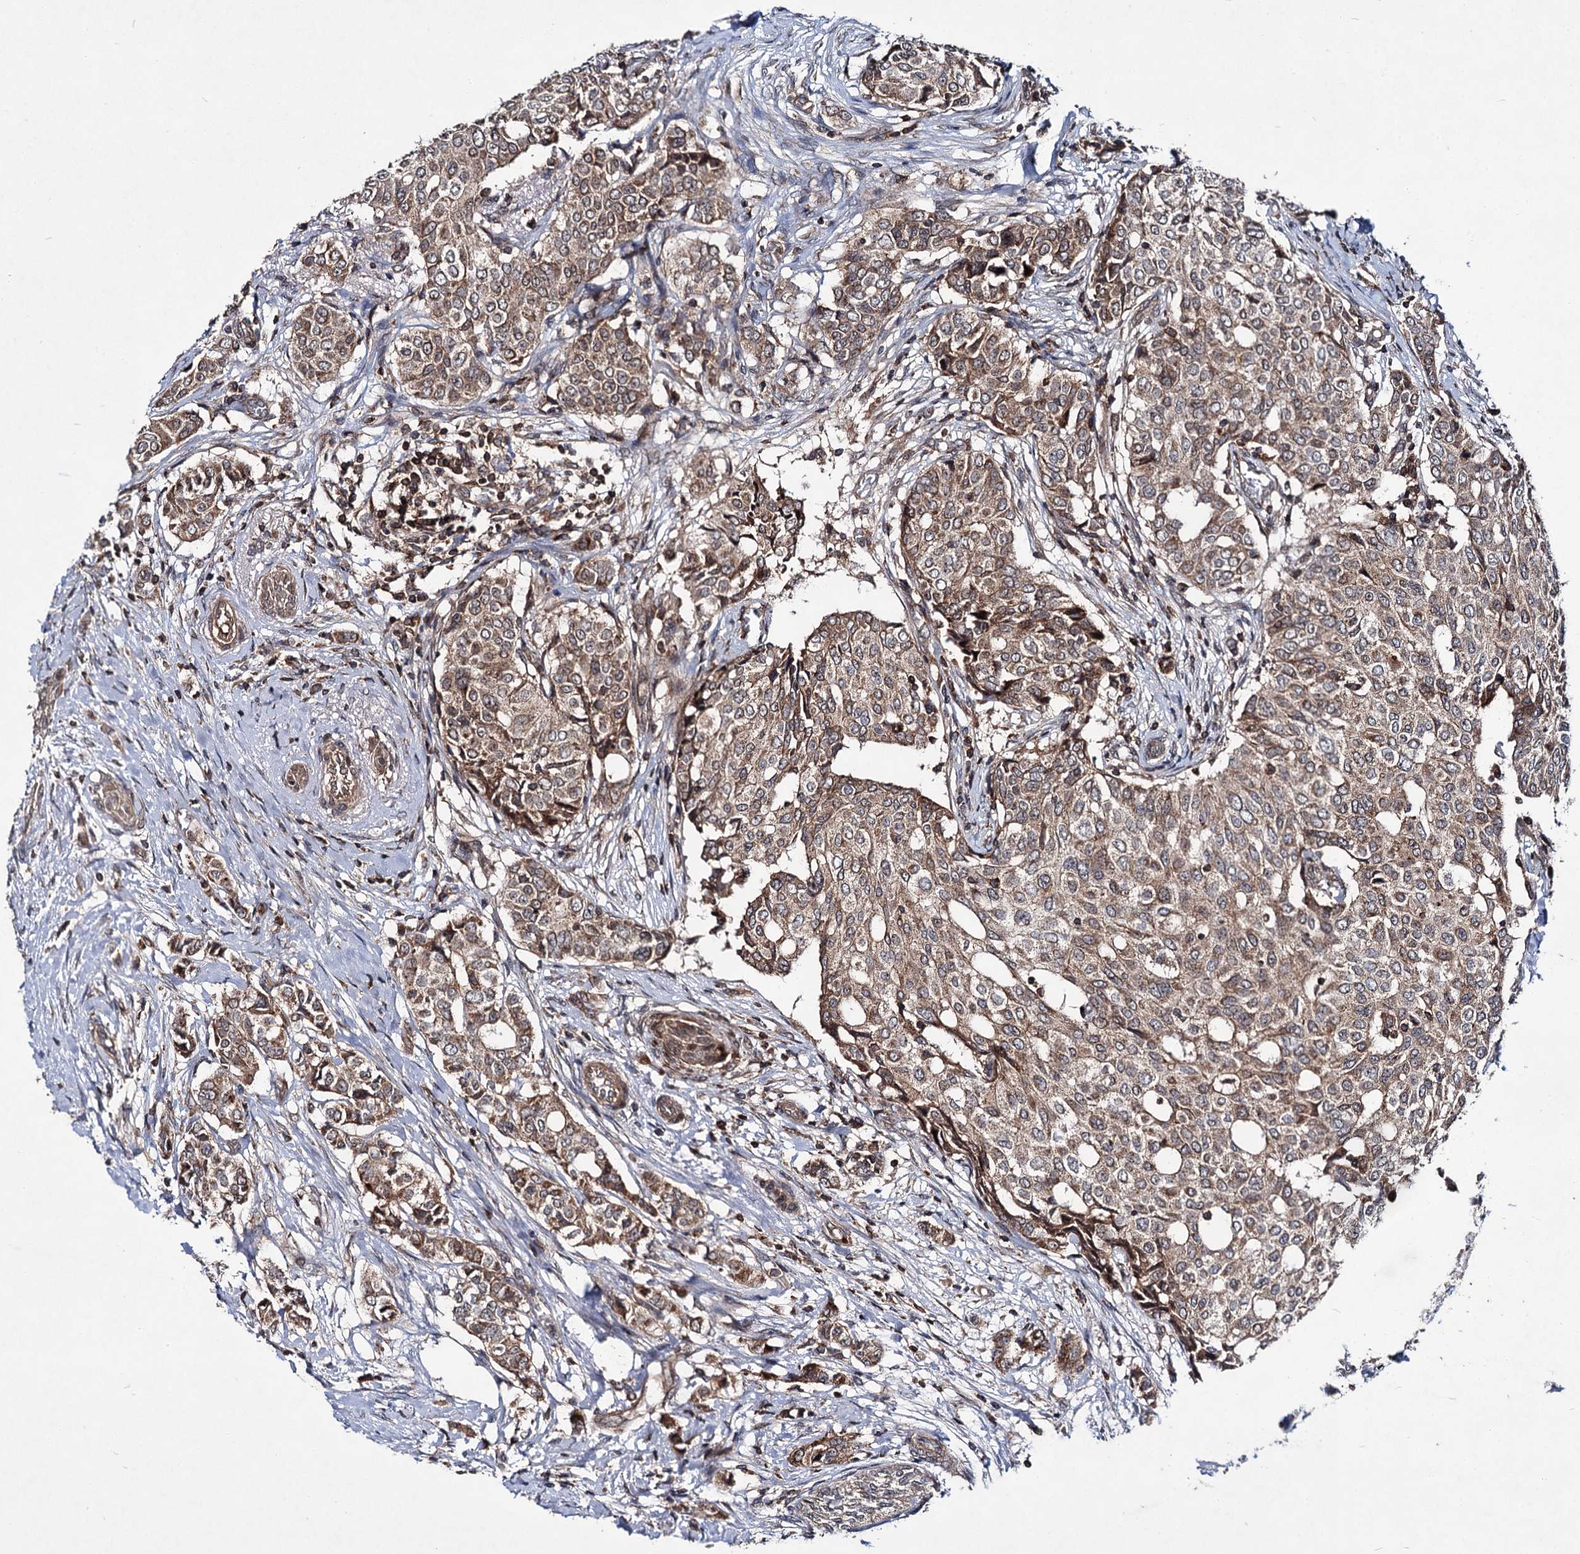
{"staining": {"intensity": "moderate", "quantity": ">75%", "location": "cytoplasmic/membranous"}, "tissue": "breast cancer", "cell_type": "Tumor cells", "image_type": "cancer", "snomed": [{"axis": "morphology", "description": "Lobular carcinoma"}, {"axis": "topography", "description": "Breast"}], "caption": "IHC of human breast cancer (lobular carcinoma) reveals medium levels of moderate cytoplasmic/membranous expression in approximately >75% of tumor cells.", "gene": "ABLIM1", "patient": {"sex": "female", "age": 51}}